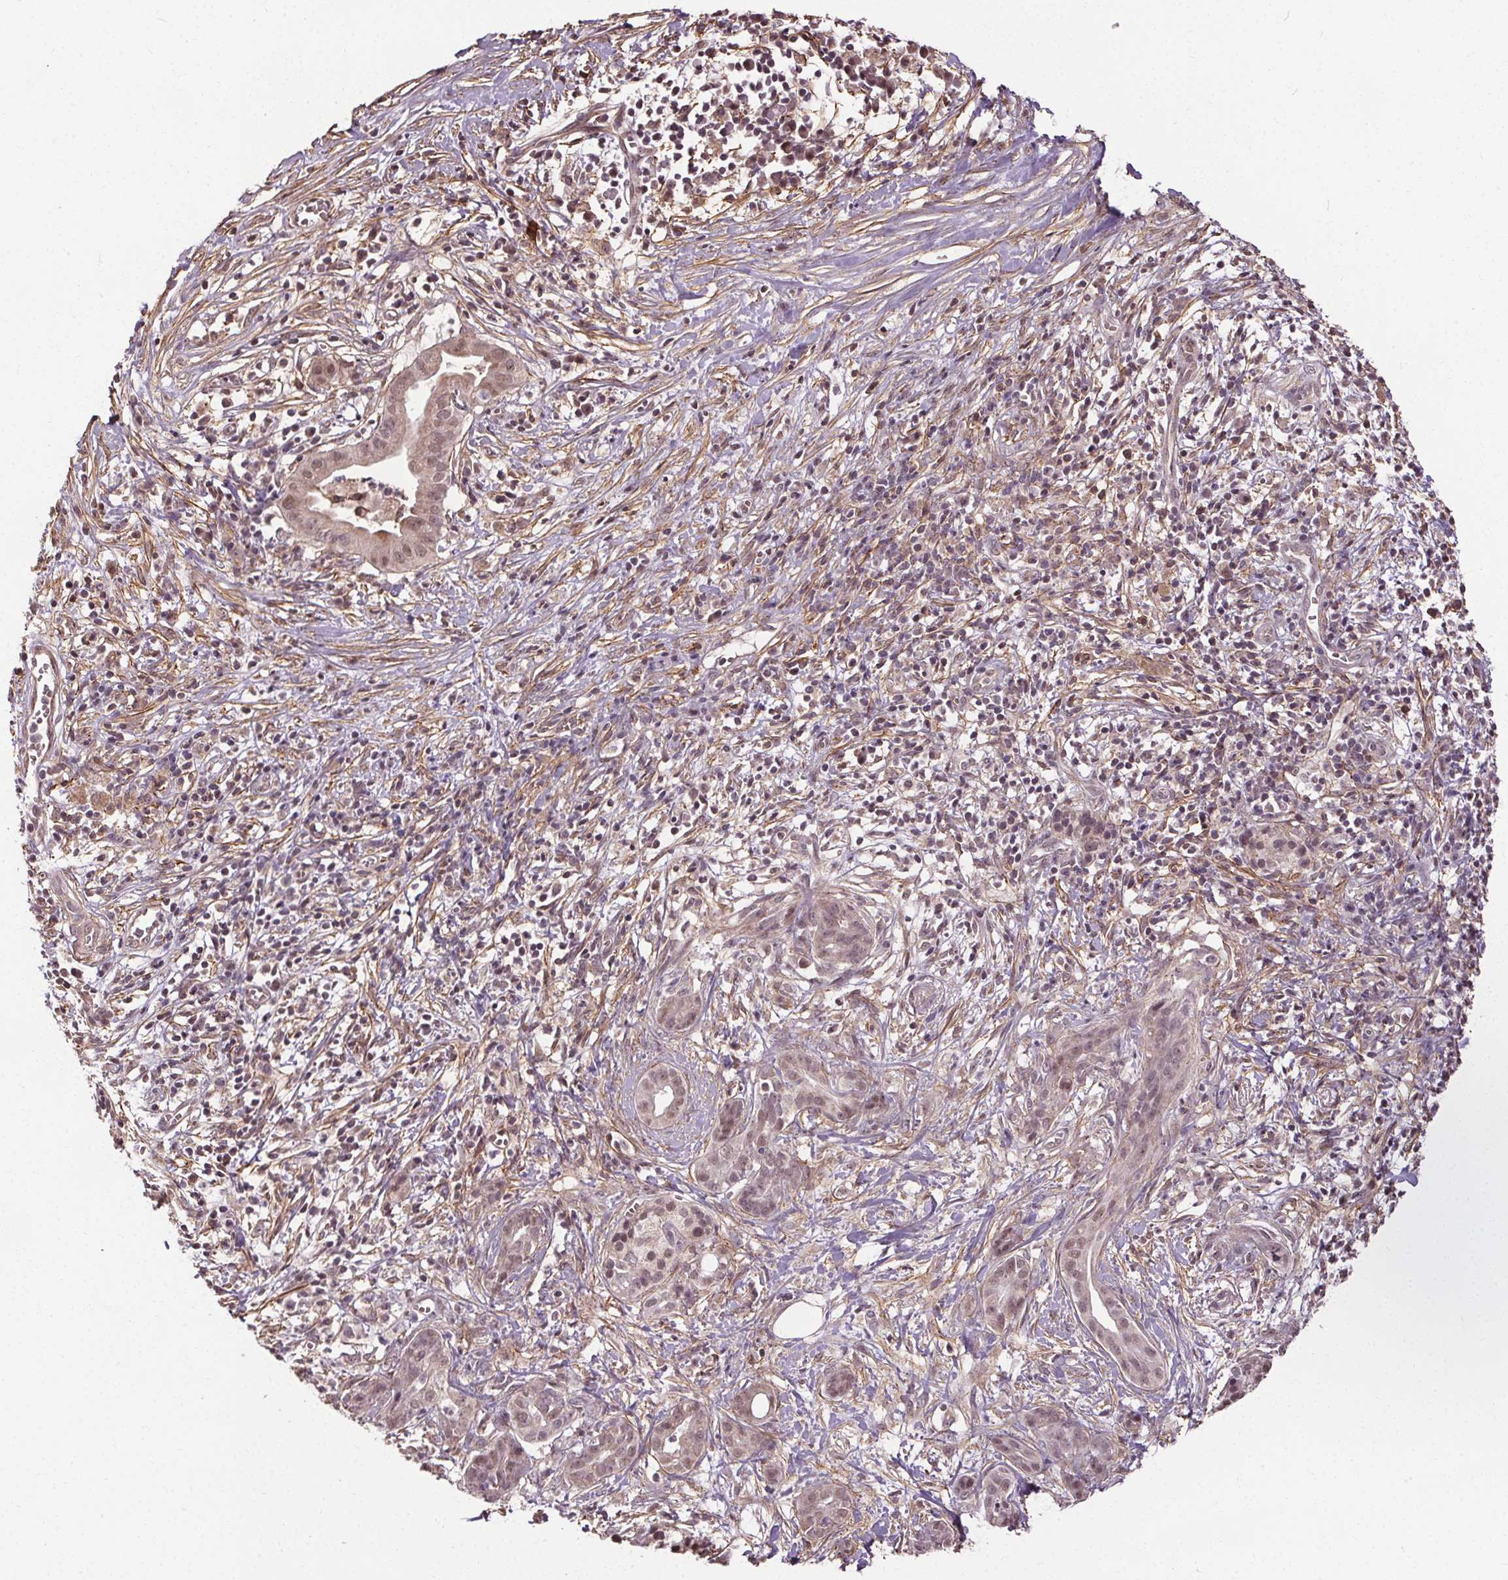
{"staining": {"intensity": "weak", "quantity": "<25%", "location": "nuclear"}, "tissue": "pancreatic cancer", "cell_type": "Tumor cells", "image_type": "cancer", "snomed": [{"axis": "morphology", "description": "Adenocarcinoma, NOS"}, {"axis": "topography", "description": "Pancreas"}], "caption": "This micrograph is of pancreatic cancer (adenocarcinoma) stained with immunohistochemistry (IHC) to label a protein in brown with the nuclei are counter-stained blue. There is no positivity in tumor cells.", "gene": "KIAA0232", "patient": {"sex": "male", "age": 61}}